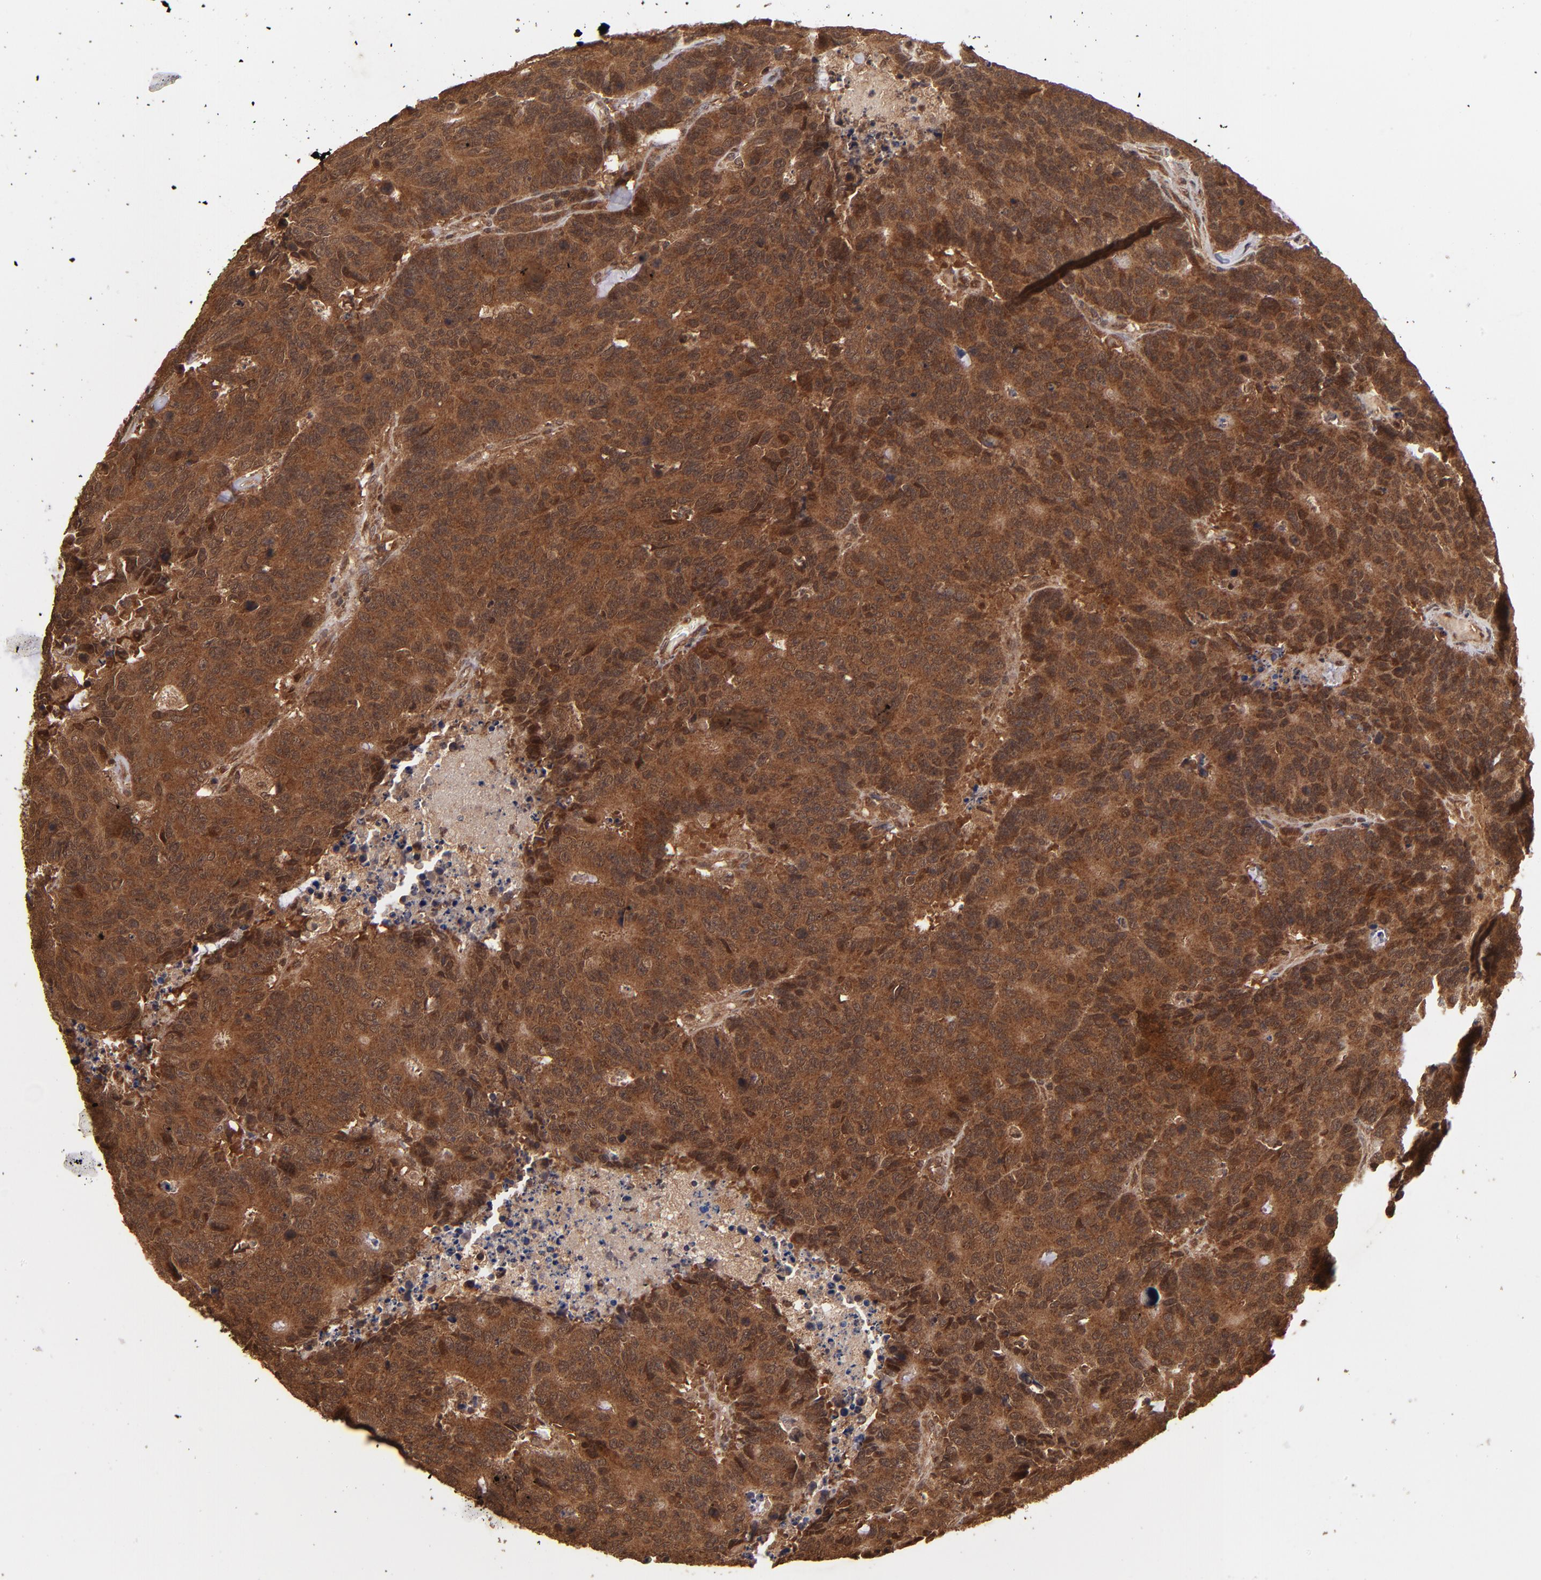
{"staining": {"intensity": "strong", "quantity": ">75%", "location": "cytoplasmic/membranous"}, "tissue": "colorectal cancer", "cell_type": "Tumor cells", "image_type": "cancer", "snomed": [{"axis": "morphology", "description": "Adenocarcinoma, NOS"}, {"axis": "topography", "description": "Colon"}], "caption": "Colorectal adenocarcinoma stained with IHC shows strong cytoplasmic/membranous staining in approximately >75% of tumor cells.", "gene": "NFE2L2", "patient": {"sex": "female", "age": 86}}